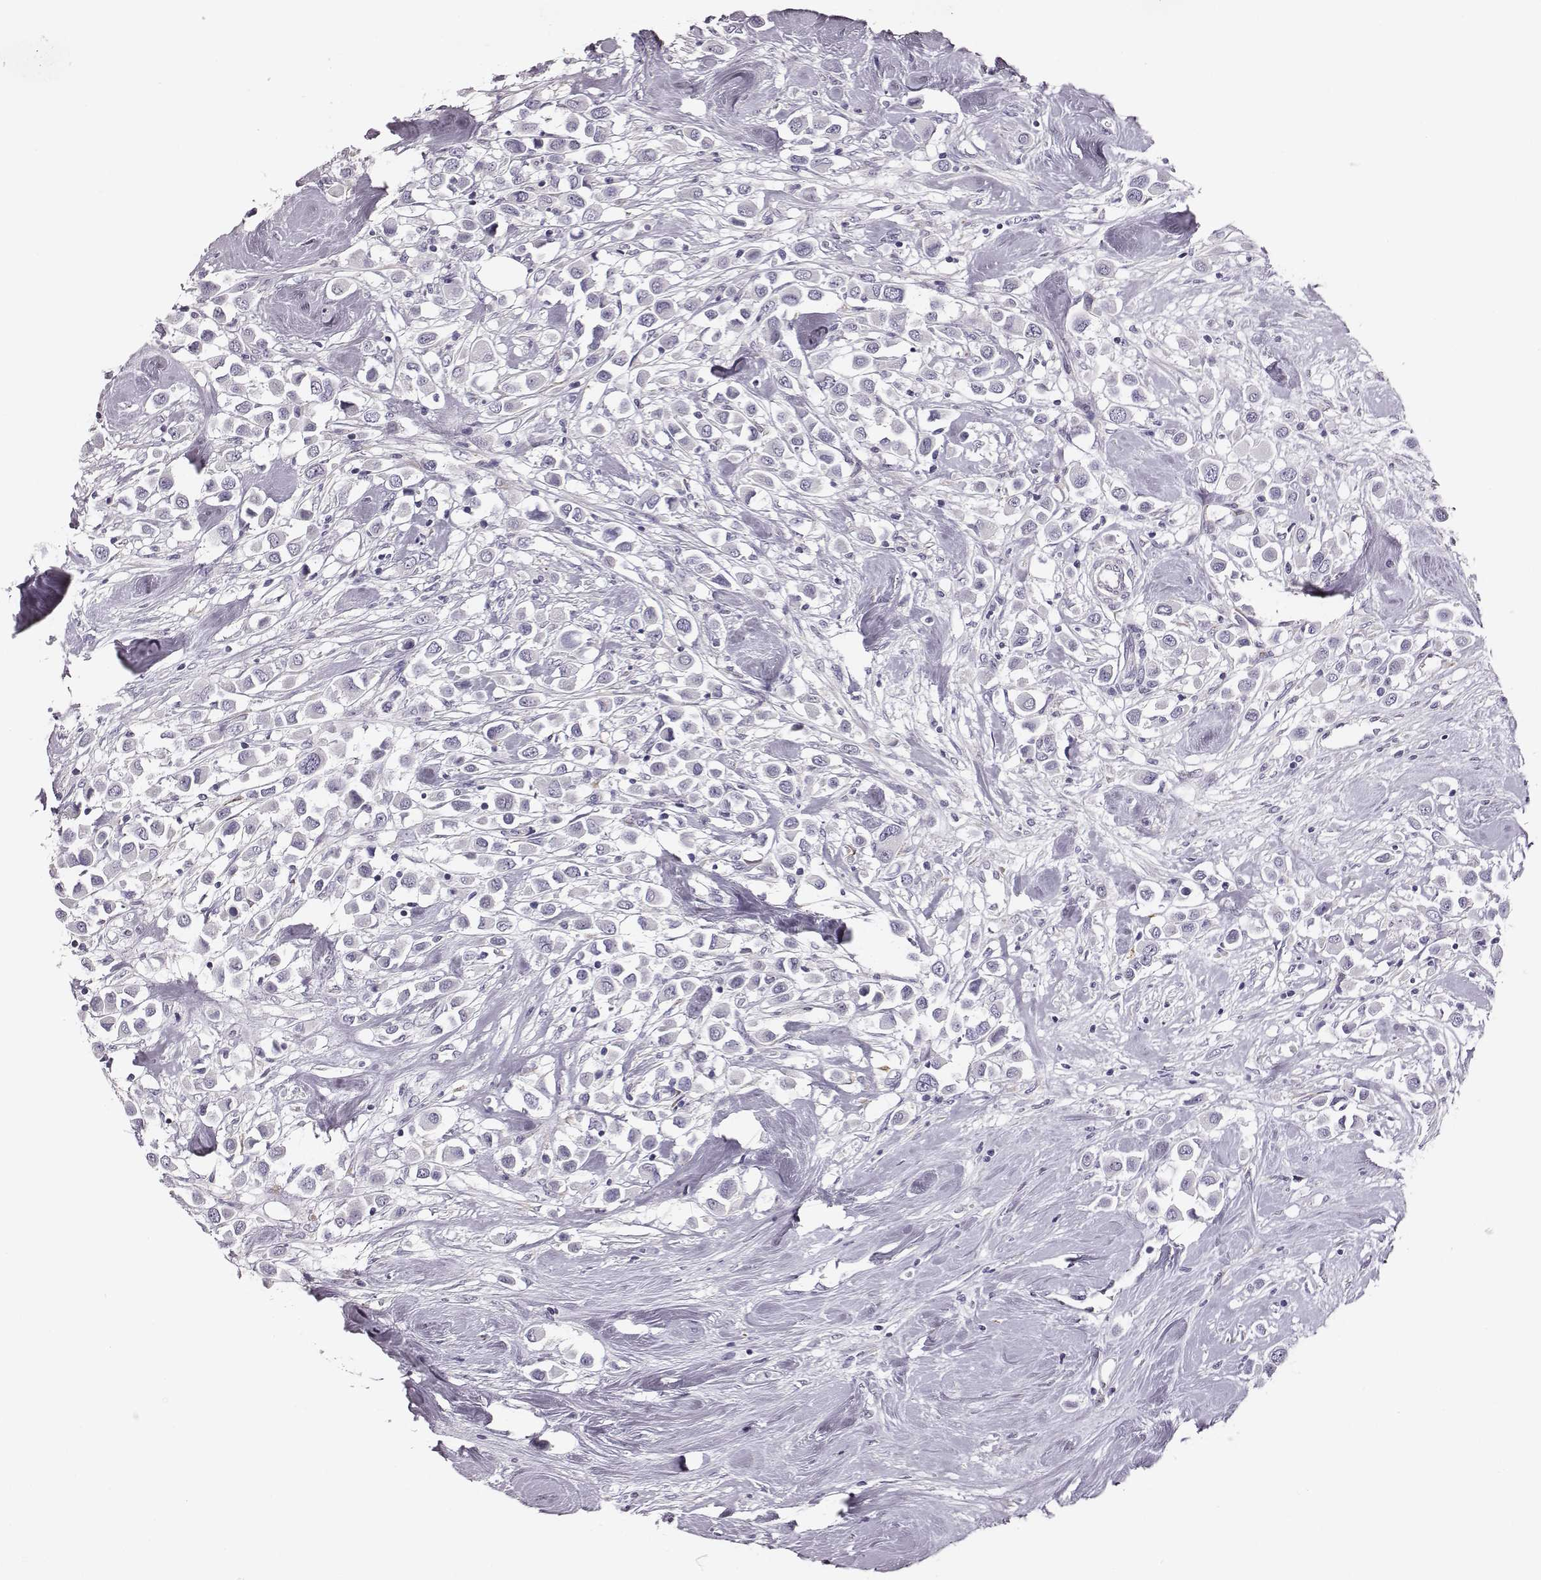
{"staining": {"intensity": "negative", "quantity": "none", "location": "none"}, "tissue": "breast cancer", "cell_type": "Tumor cells", "image_type": "cancer", "snomed": [{"axis": "morphology", "description": "Duct carcinoma"}, {"axis": "topography", "description": "Breast"}], "caption": "This micrograph is of breast intraductal carcinoma stained with immunohistochemistry (IHC) to label a protein in brown with the nuclei are counter-stained blue. There is no expression in tumor cells.", "gene": "GUCA1A", "patient": {"sex": "female", "age": 61}}